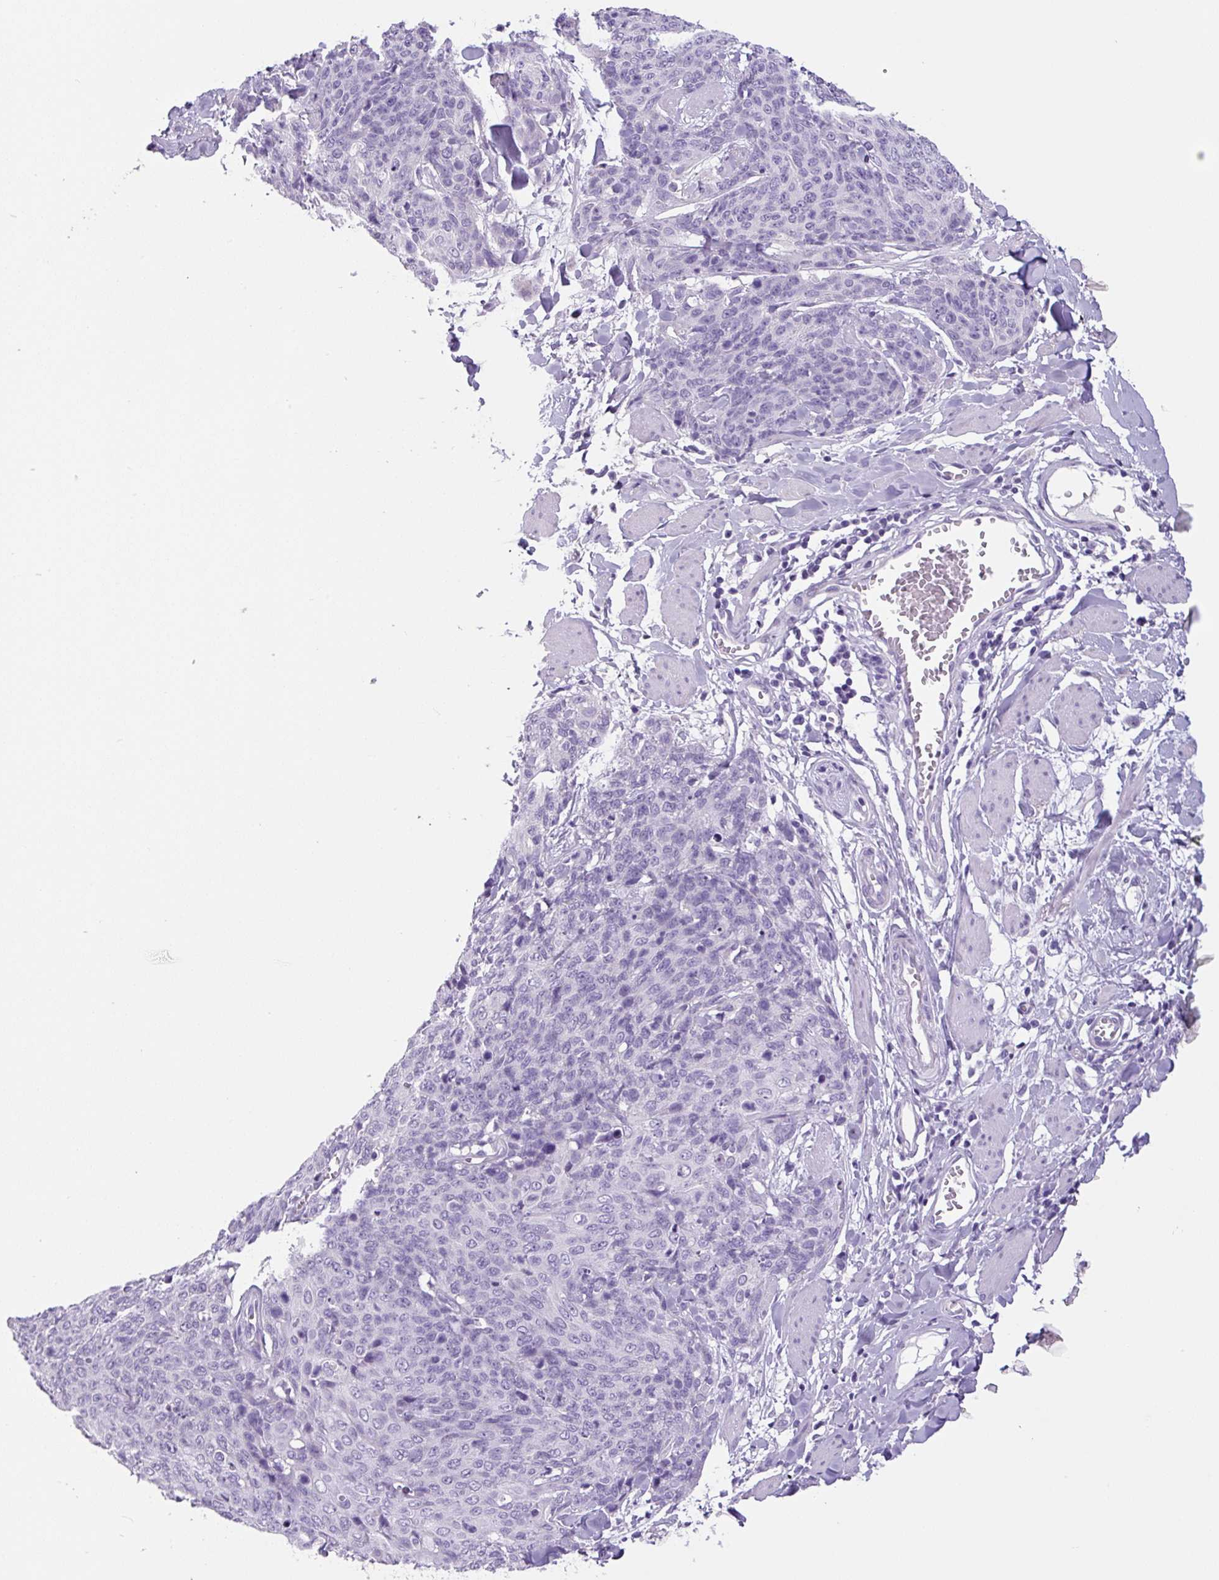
{"staining": {"intensity": "negative", "quantity": "none", "location": "none"}, "tissue": "skin cancer", "cell_type": "Tumor cells", "image_type": "cancer", "snomed": [{"axis": "morphology", "description": "Squamous cell carcinoma, NOS"}, {"axis": "topography", "description": "Skin"}, {"axis": "topography", "description": "Vulva"}], "caption": "This histopathology image is of skin squamous cell carcinoma stained with immunohistochemistry (IHC) to label a protein in brown with the nuclei are counter-stained blue. There is no positivity in tumor cells. Brightfield microscopy of IHC stained with DAB (brown) and hematoxylin (blue), captured at high magnification.", "gene": "CHGA", "patient": {"sex": "female", "age": 85}}